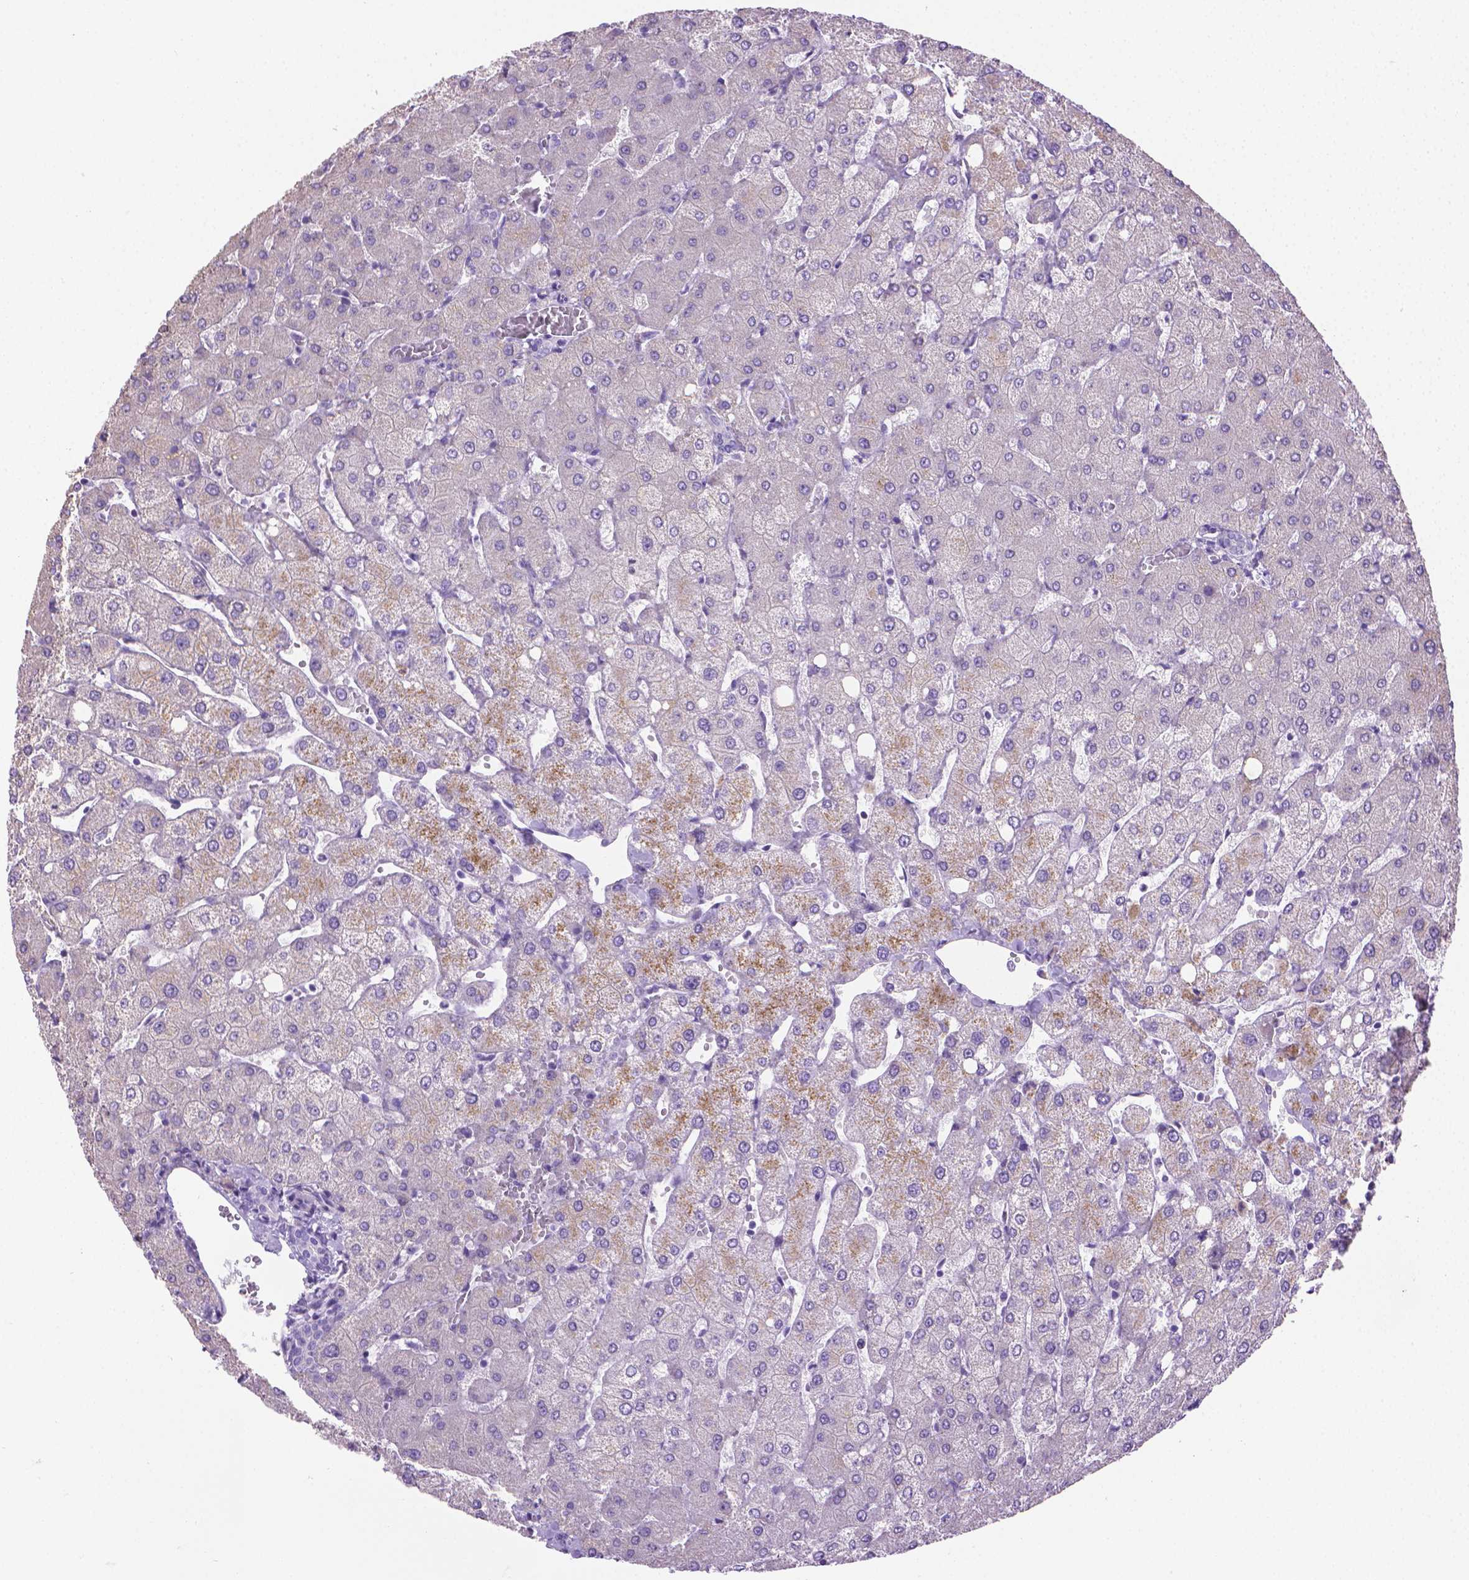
{"staining": {"intensity": "negative", "quantity": "none", "location": "none"}, "tissue": "liver", "cell_type": "Cholangiocytes", "image_type": "normal", "snomed": [{"axis": "morphology", "description": "Normal tissue, NOS"}, {"axis": "topography", "description": "Liver"}], "caption": "Immunohistochemistry (IHC) photomicrograph of unremarkable liver: human liver stained with DAB (3,3'-diaminobenzidine) exhibits no significant protein expression in cholangiocytes. The staining was performed using DAB (3,3'-diaminobenzidine) to visualize the protein expression in brown, while the nuclei were stained in blue with hematoxylin (Magnification: 20x).", "gene": "PNMA2", "patient": {"sex": "female", "age": 54}}